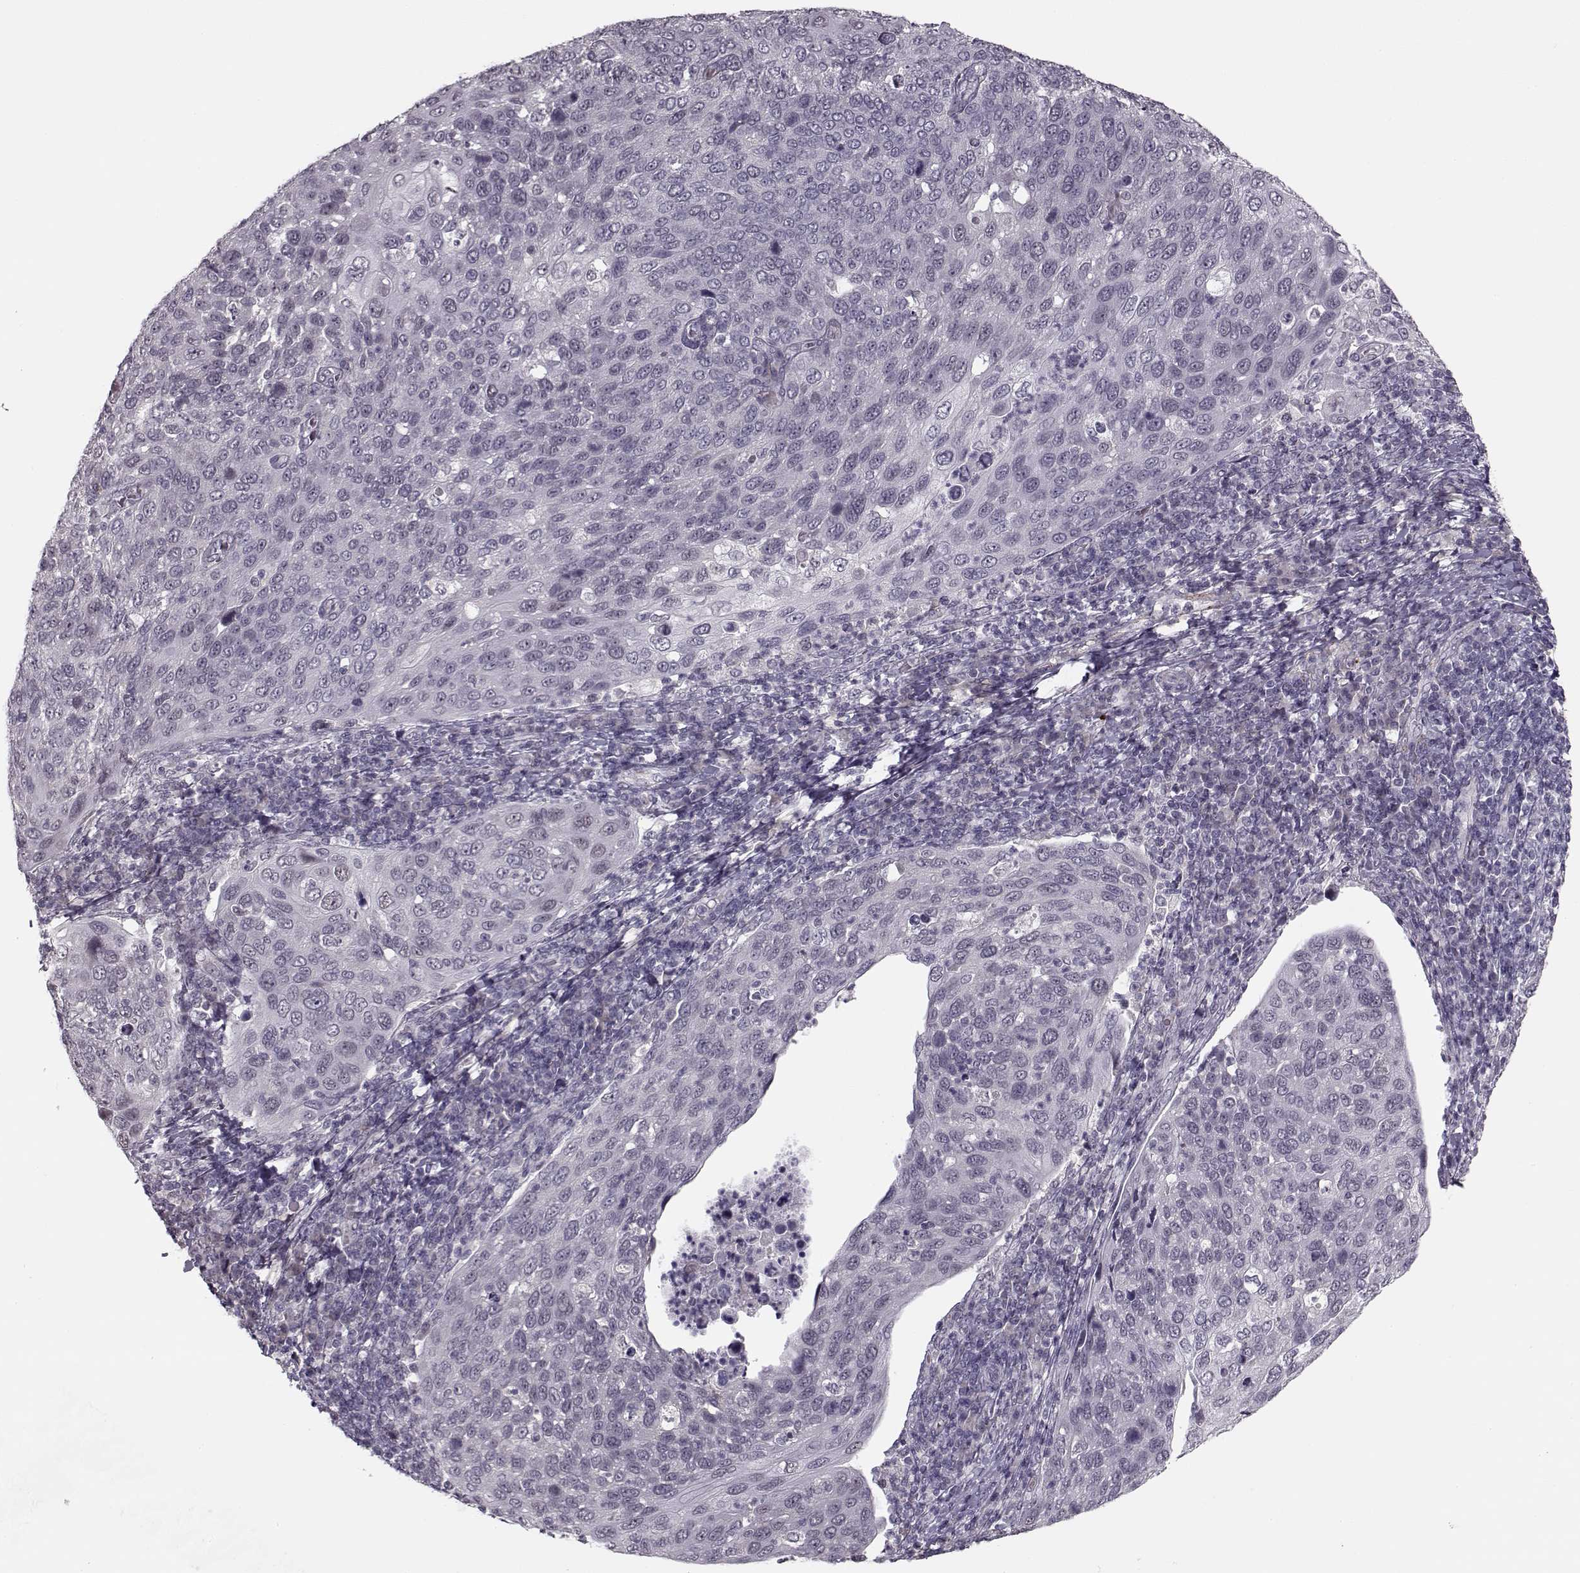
{"staining": {"intensity": "negative", "quantity": "none", "location": "none"}, "tissue": "cervical cancer", "cell_type": "Tumor cells", "image_type": "cancer", "snomed": [{"axis": "morphology", "description": "Squamous cell carcinoma, NOS"}, {"axis": "topography", "description": "Cervix"}], "caption": "Cervical cancer (squamous cell carcinoma) was stained to show a protein in brown. There is no significant expression in tumor cells. (DAB (3,3'-diaminobenzidine) immunohistochemistry (IHC) visualized using brightfield microscopy, high magnification).", "gene": "DNAI3", "patient": {"sex": "female", "age": 54}}